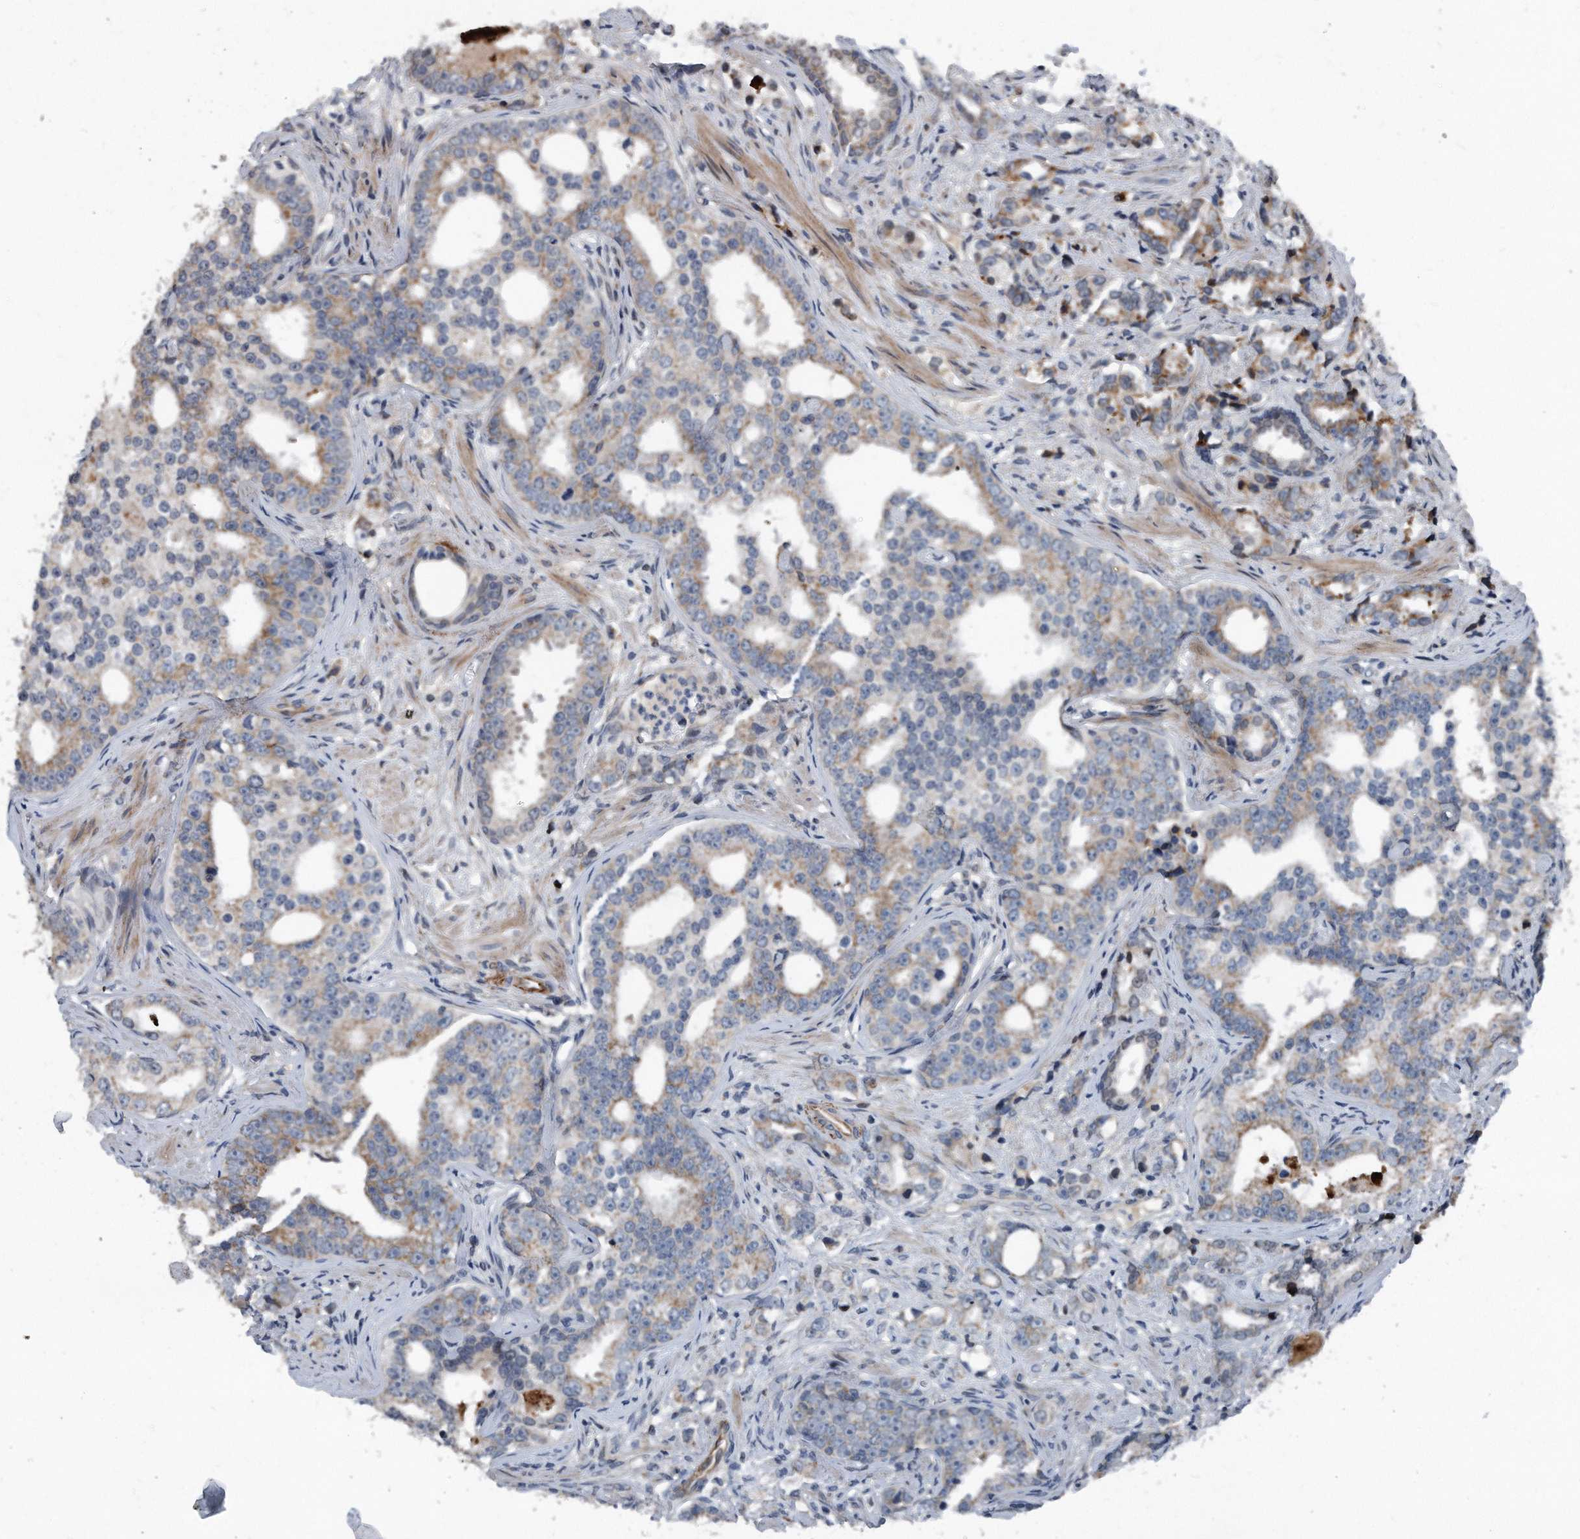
{"staining": {"intensity": "weak", "quantity": ">75%", "location": "cytoplasmic/membranous"}, "tissue": "prostate cancer", "cell_type": "Tumor cells", "image_type": "cancer", "snomed": [{"axis": "morphology", "description": "Adenocarcinoma, High grade"}, {"axis": "topography", "description": "Prostate"}], "caption": "Protein expression analysis of human high-grade adenocarcinoma (prostate) reveals weak cytoplasmic/membranous positivity in about >75% of tumor cells.", "gene": "DST", "patient": {"sex": "male", "age": 62}}